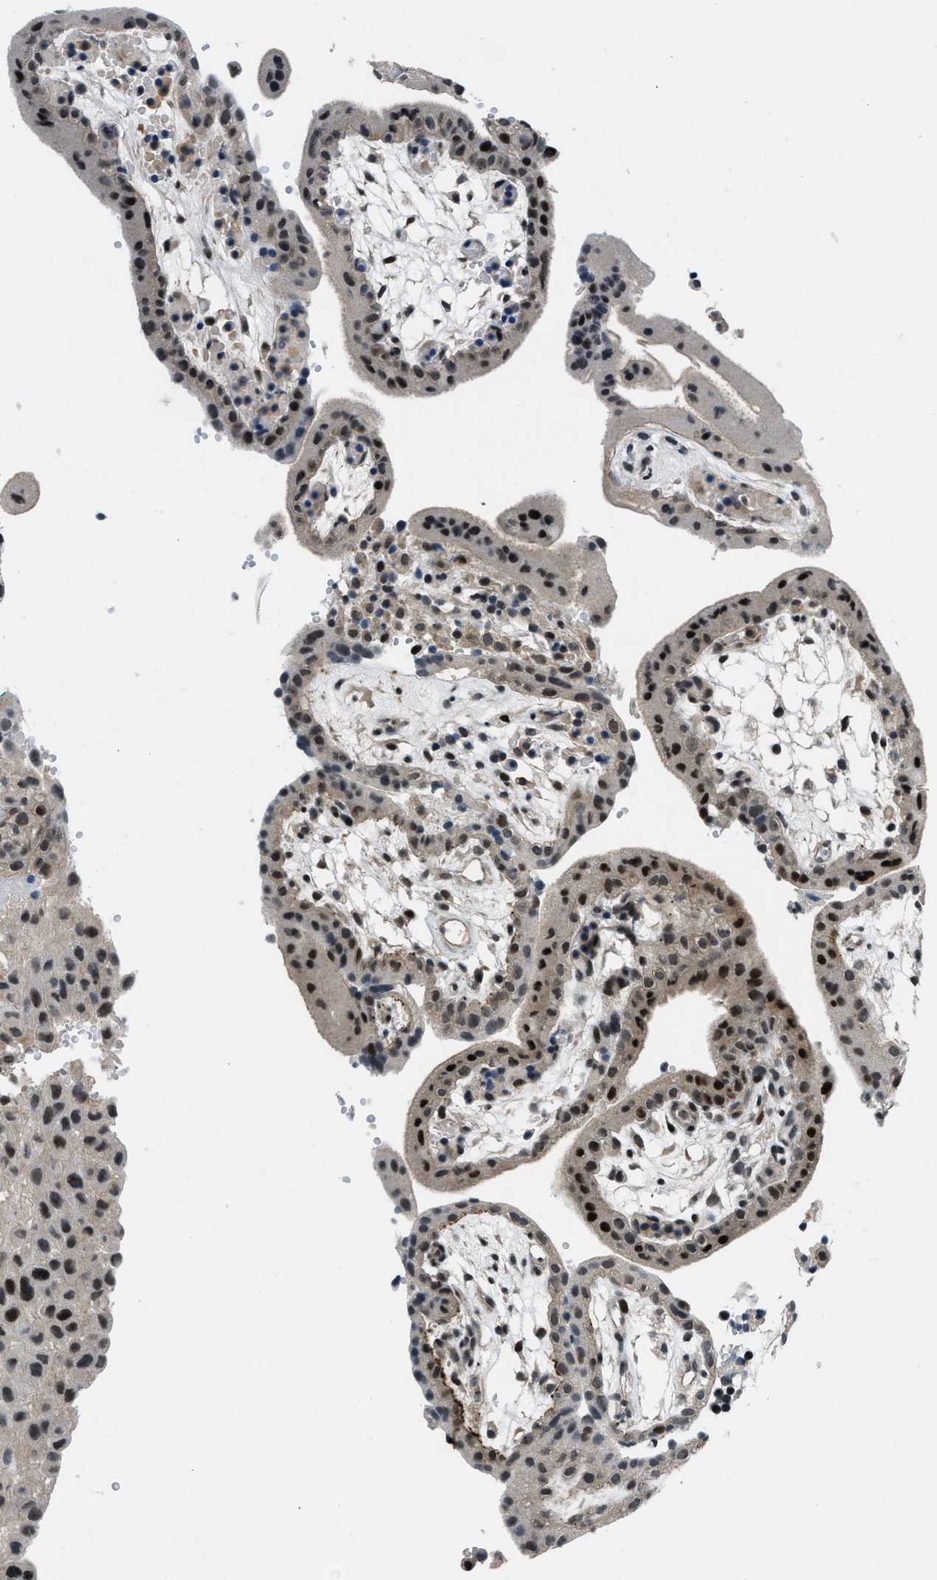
{"staining": {"intensity": "weak", "quantity": ">75%", "location": "cytoplasmic/membranous"}, "tissue": "placenta", "cell_type": "Decidual cells", "image_type": "normal", "snomed": [{"axis": "morphology", "description": "Normal tissue, NOS"}, {"axis": "topography", "description": "Placenta"}], "caption": "Immunohistochemistry histopathology image of unremarkable placenta: human placenta stained using IHC exhibits low levels of weak protein expression localized specifically in the cytoplasmic/membranous of decidual cells, appearing as a cytoplasmic/membranous brown color.", "gene": "SETD5", "patient": {"sex": "female", "age": 18}}